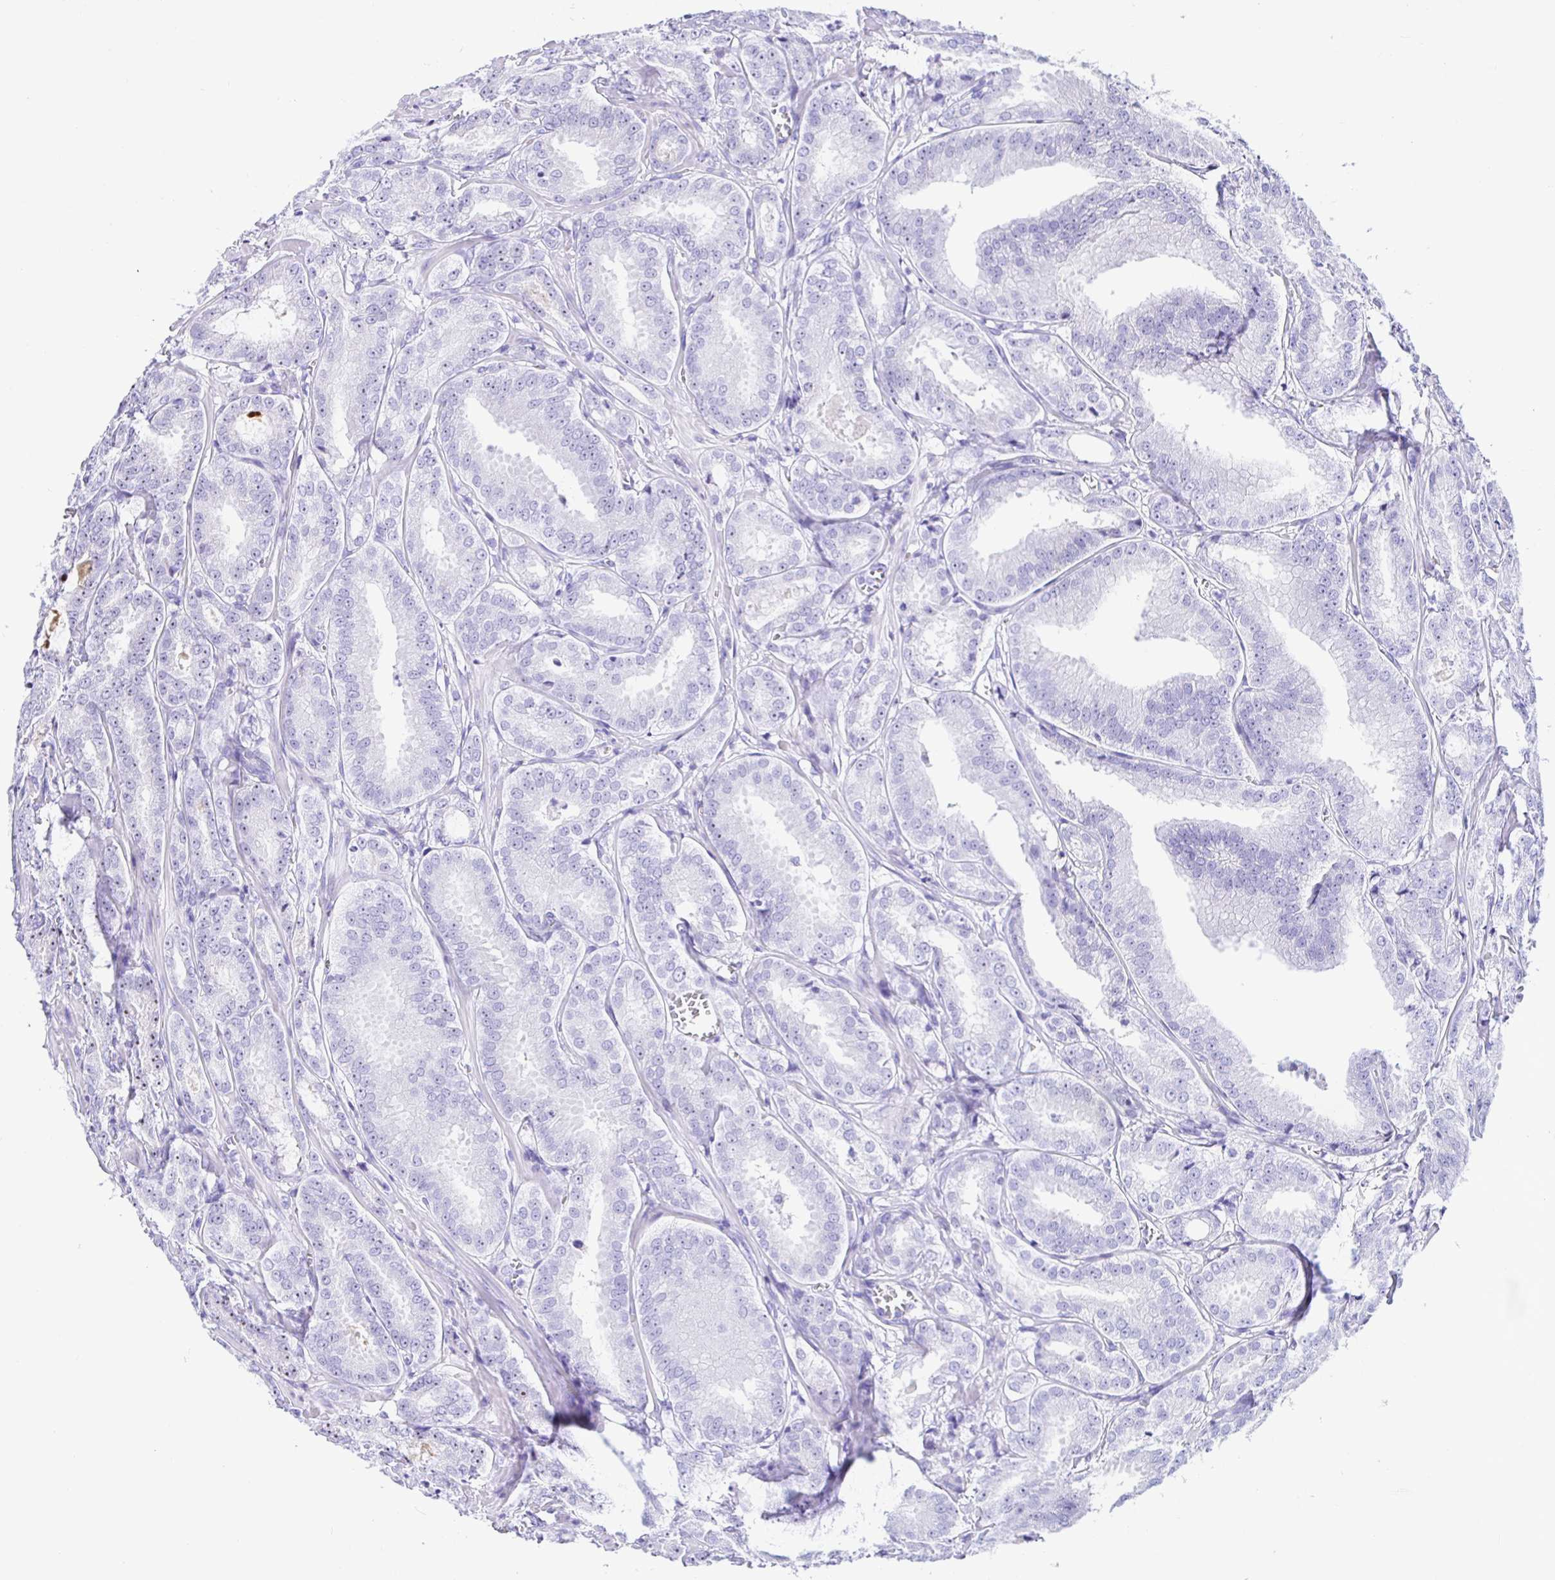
{"staining": {"intensity": "negative", "quantity": "none", "location": "none"}, "tissue": "prostate cancer", "cell_type": "Tumor cells", "image_type": "cancer", "snomed": [{"axis": "morphology", "description": "Adenocarcinoma, High grade"}, {"axis": "topography", "description": "Prostate"}], "caption": "An immunohistochemistry (IHC) image of prostate cancer (adenocarcinoma (high-grade)) is shown. There is no staining in tumor cells of prostate cancer (adenocarcinoma (high-grade)).", "gene": "PRAMEF19", "patient": {"sex": "male", "age": 64}}